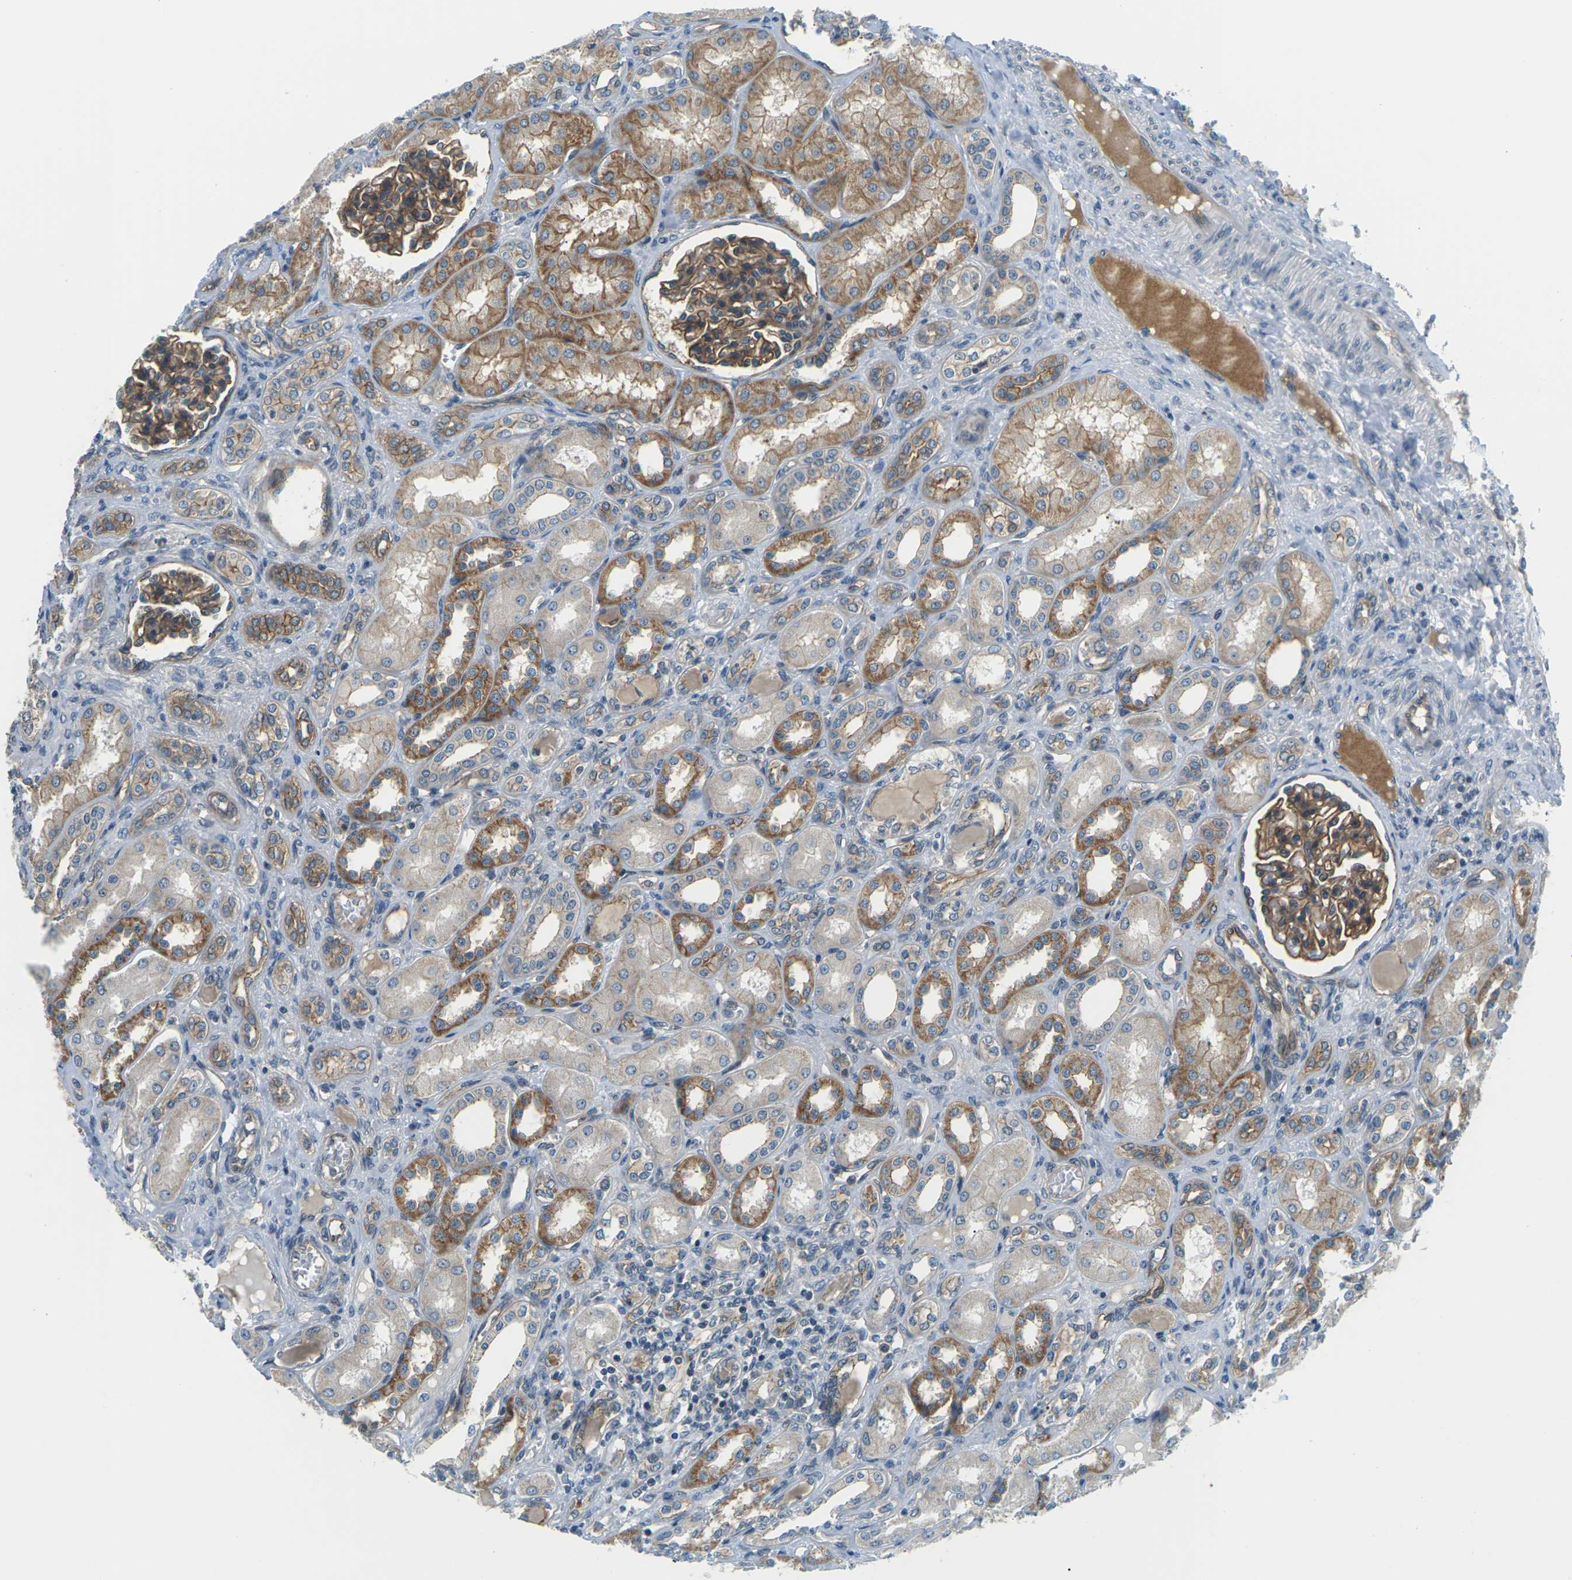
{"staining": {"intensity": "moderate", "quantity": ">75%", "location": "cytoplasmic/membranous"}, "tissue": "kidney", "cell_type": "Cells in glomeruli", "image_type": "normal", "snomed": [{"axis": "morphology", "description": "Normal tissue, NOS"}, {"axis": "topography", "description": "Kidney"}], "caption": "Immunohistochemical staining of normal kidney reveals medium levels of moderate cytoplasmic/membranous expression in approximately >75% of cells in glomeruli. Nuclei are stained in blue.", "gene": "SLC13A3", "patient": {"sex": "male", "age": 7}}